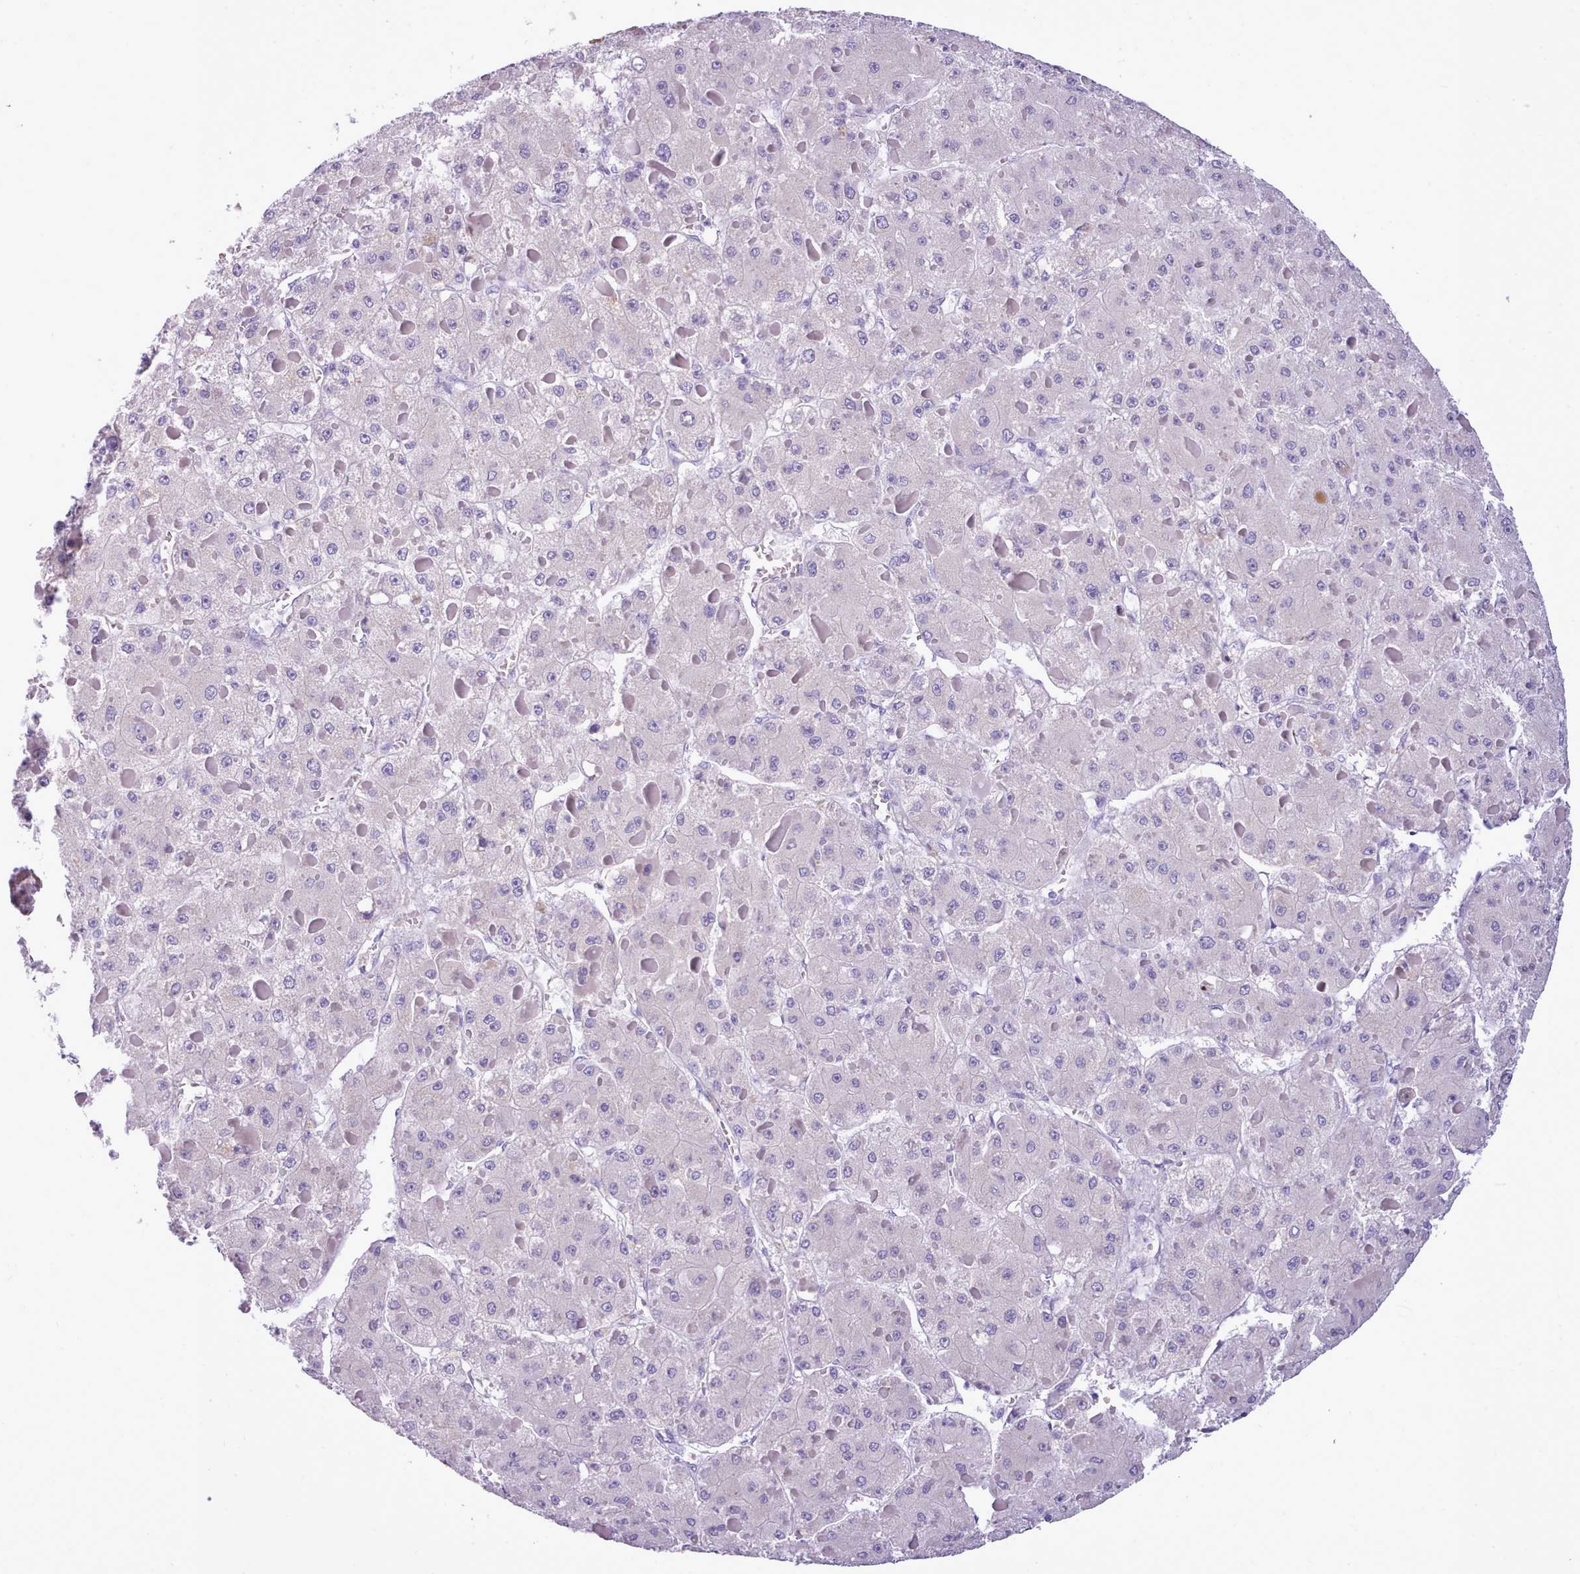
{"staining": {"intensity": "moderate", "quantity": "<25%", "location": "cytoplasmic/membranous"}, "tissue": "liver cancer", "cell_type": "Tumor cells", "image_type": "cancer", "snomed": [{"axis": "morphology", "description": "Carcinoma, Hepatocellular, NOS"}, {"axis": "topography", "description": "Liver"}], "caption": "This histopathology image exhibits immunohistochemistry (IHC) staining of human hepatocellular carcinoma (liver), with low moderate cytoplasmic/membranous staining in about <25% of tumor cells.", "gene": "CYP2A13", "patient": {"sex": "female", "age": 73}}